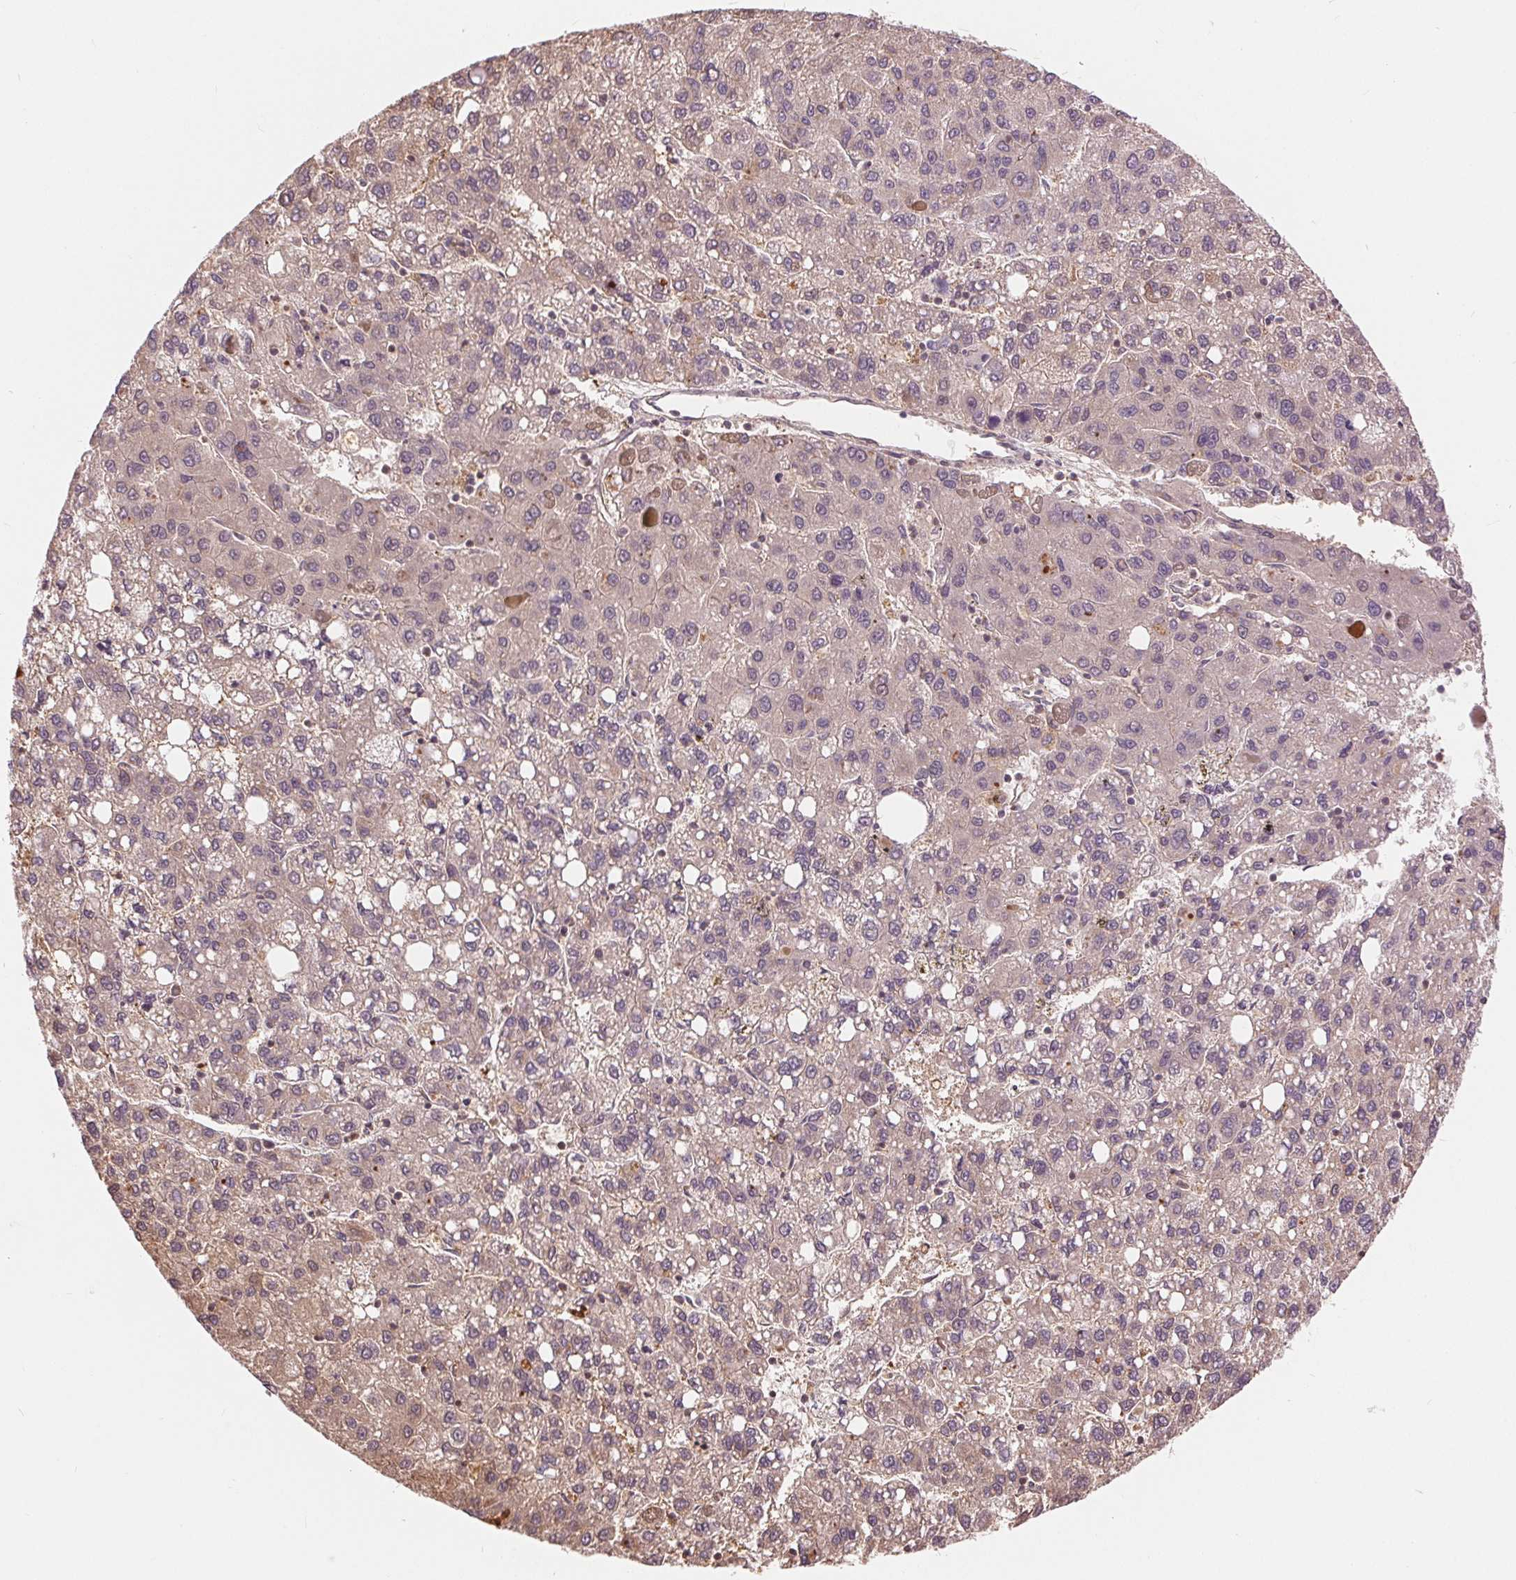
{"staining": {"intensity": "negative", "quantity": "none", "location": "none"}, "tissue": "liver cancer", "cell_type": "Tumor cells", "image_type": "cancer", "snomed": [{"axis": "morphology", "description": "Carcinoma, Hepatocellular, NOS"}, {"axis": "topography", "description": "Liver"}], "caption": "An IHC photomicrograph of hepatocellular carcinoma (liver) is shown. There is no staining in tumor cells of hepatocellular carcinoma (liver). Nuclei are stained in blue.", "gene": "TMEM273", "patient": {"sex": "female", "age": 82}}